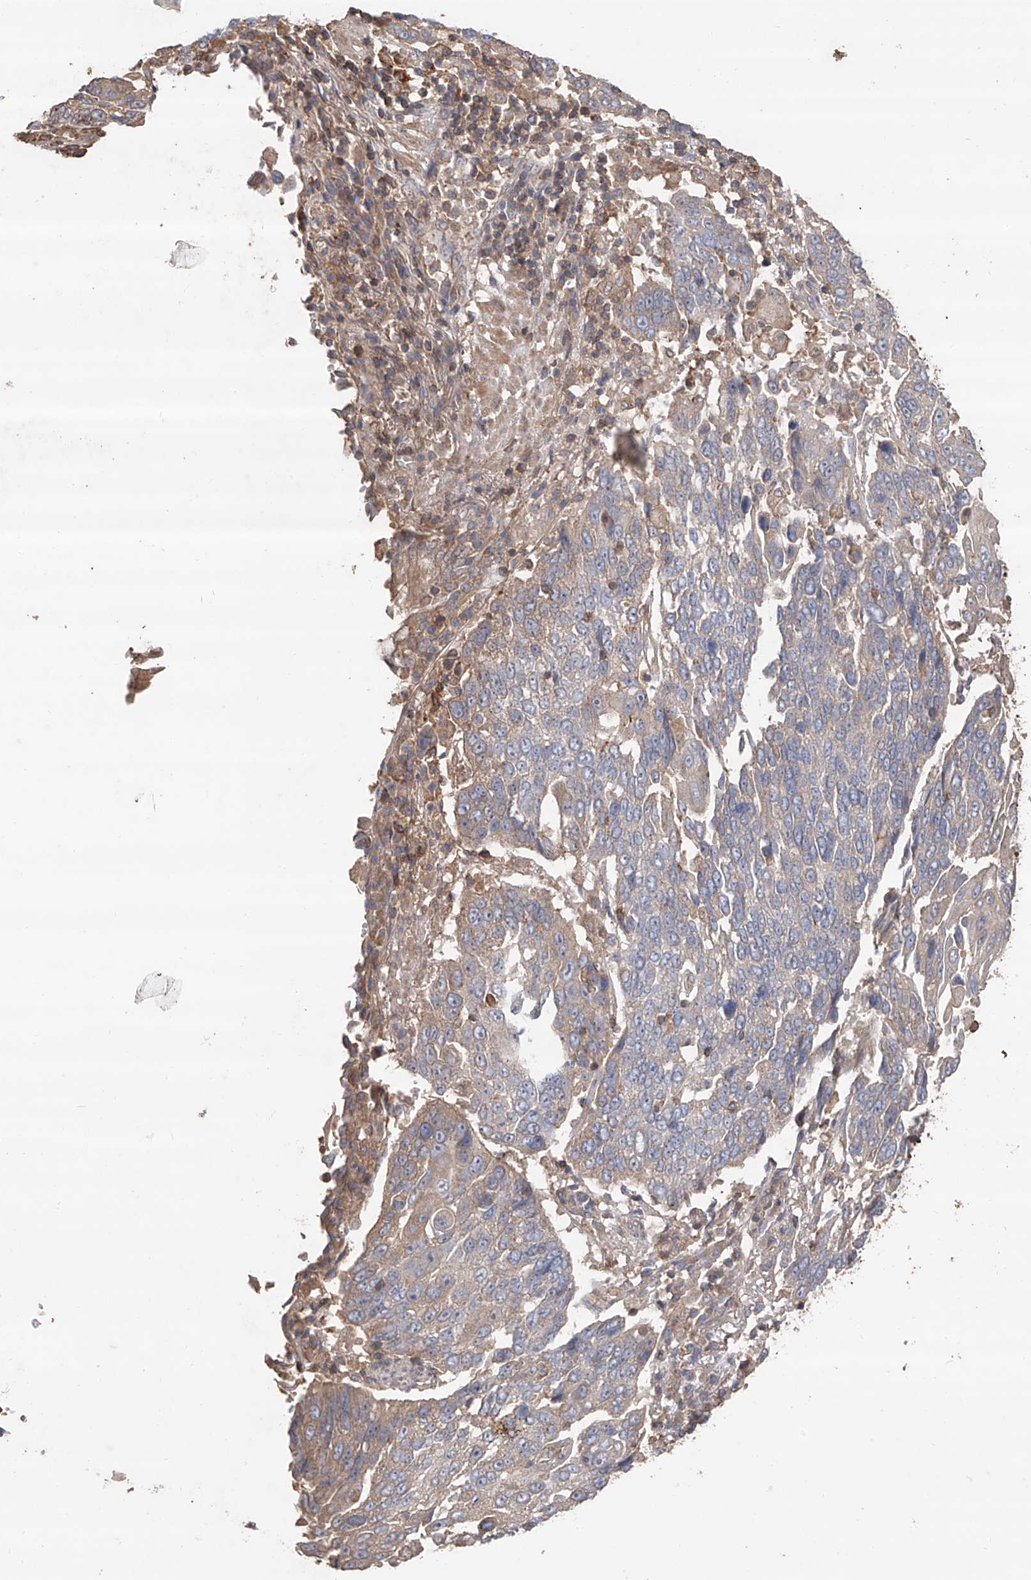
{"staining": {"intensity": "weak", "quantity": "<25%", "location": "cytoplasmic/membranous"}, "tissue": "lung cancer", "cell_type": "Tumor cells", "image_type": "cancer", "snomed": [{"axis": "morphology", "description": "Squamous cell carcinoma, NOS"}, {"axis": "topography", "description": "Lung"}], "caption": "Tumor cells are negative for protein expression in human squamous cell carcinoma (lung).", "gene": "EDN1", "patient": {"sex": "male", "age": 66}}